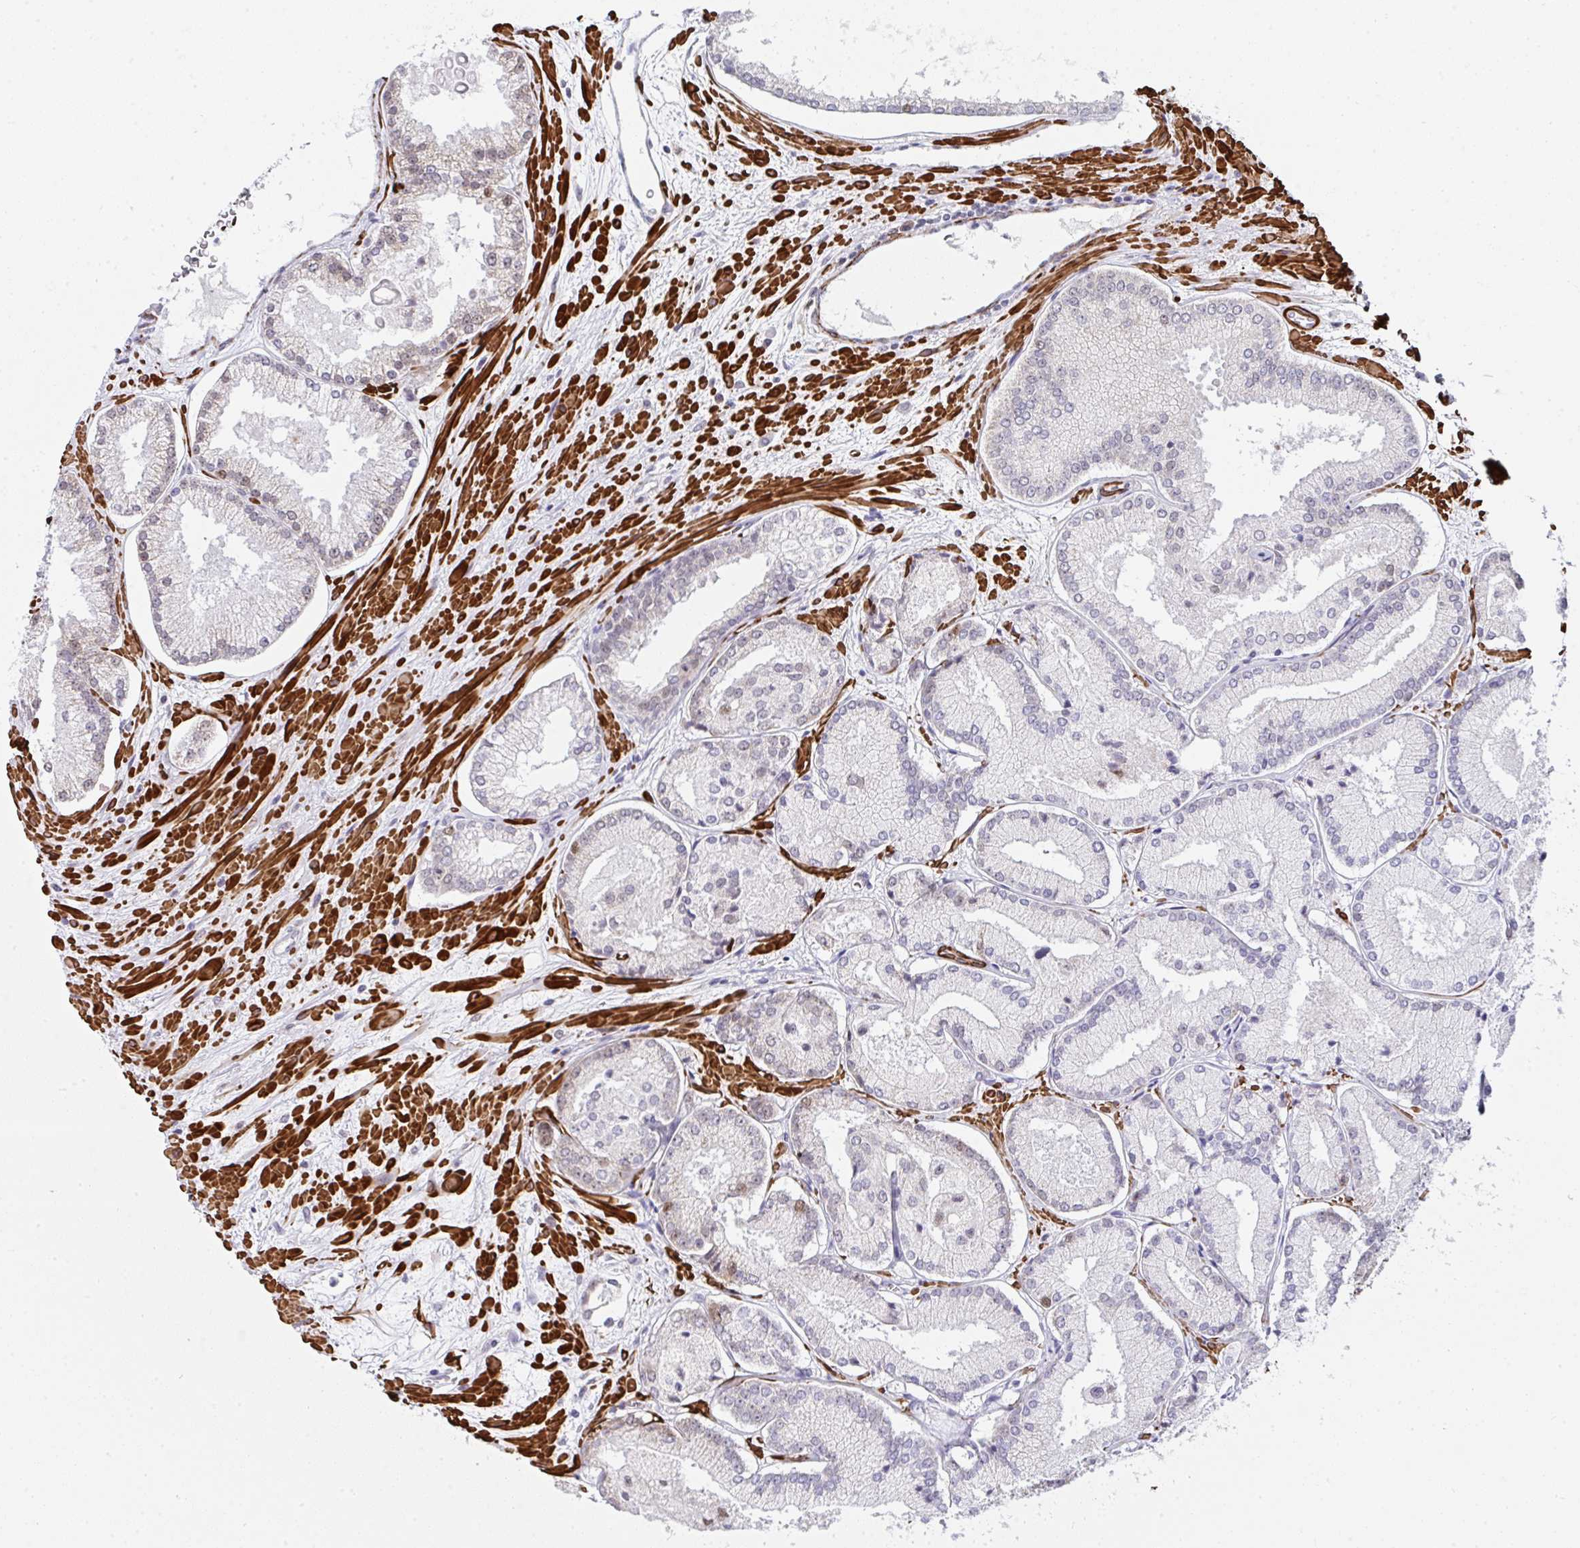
{"staining": {"intensity": "weak", "quantity": "<25%", "location": "nuclear"}, "tissue": "prostate cancer", "cell_type": "Tumor cells", "image_type": "cancer", "snomed": [{"axis": "morphology", "description": "Adenocarcinoma, High grade"}, {"axis": "topography", "description": "Prostate"}], "caption": "Immunohistochemistry photomicrograph of human prostate cancer stained for a protein (brown), which displays no staining in tumor cells. (DAB (3,3'-diaminobenzidine) immunohistochemistry (IHC), high magnification).", "gene": "GINS2", "patient": {"sex": "male", "age": 73}}